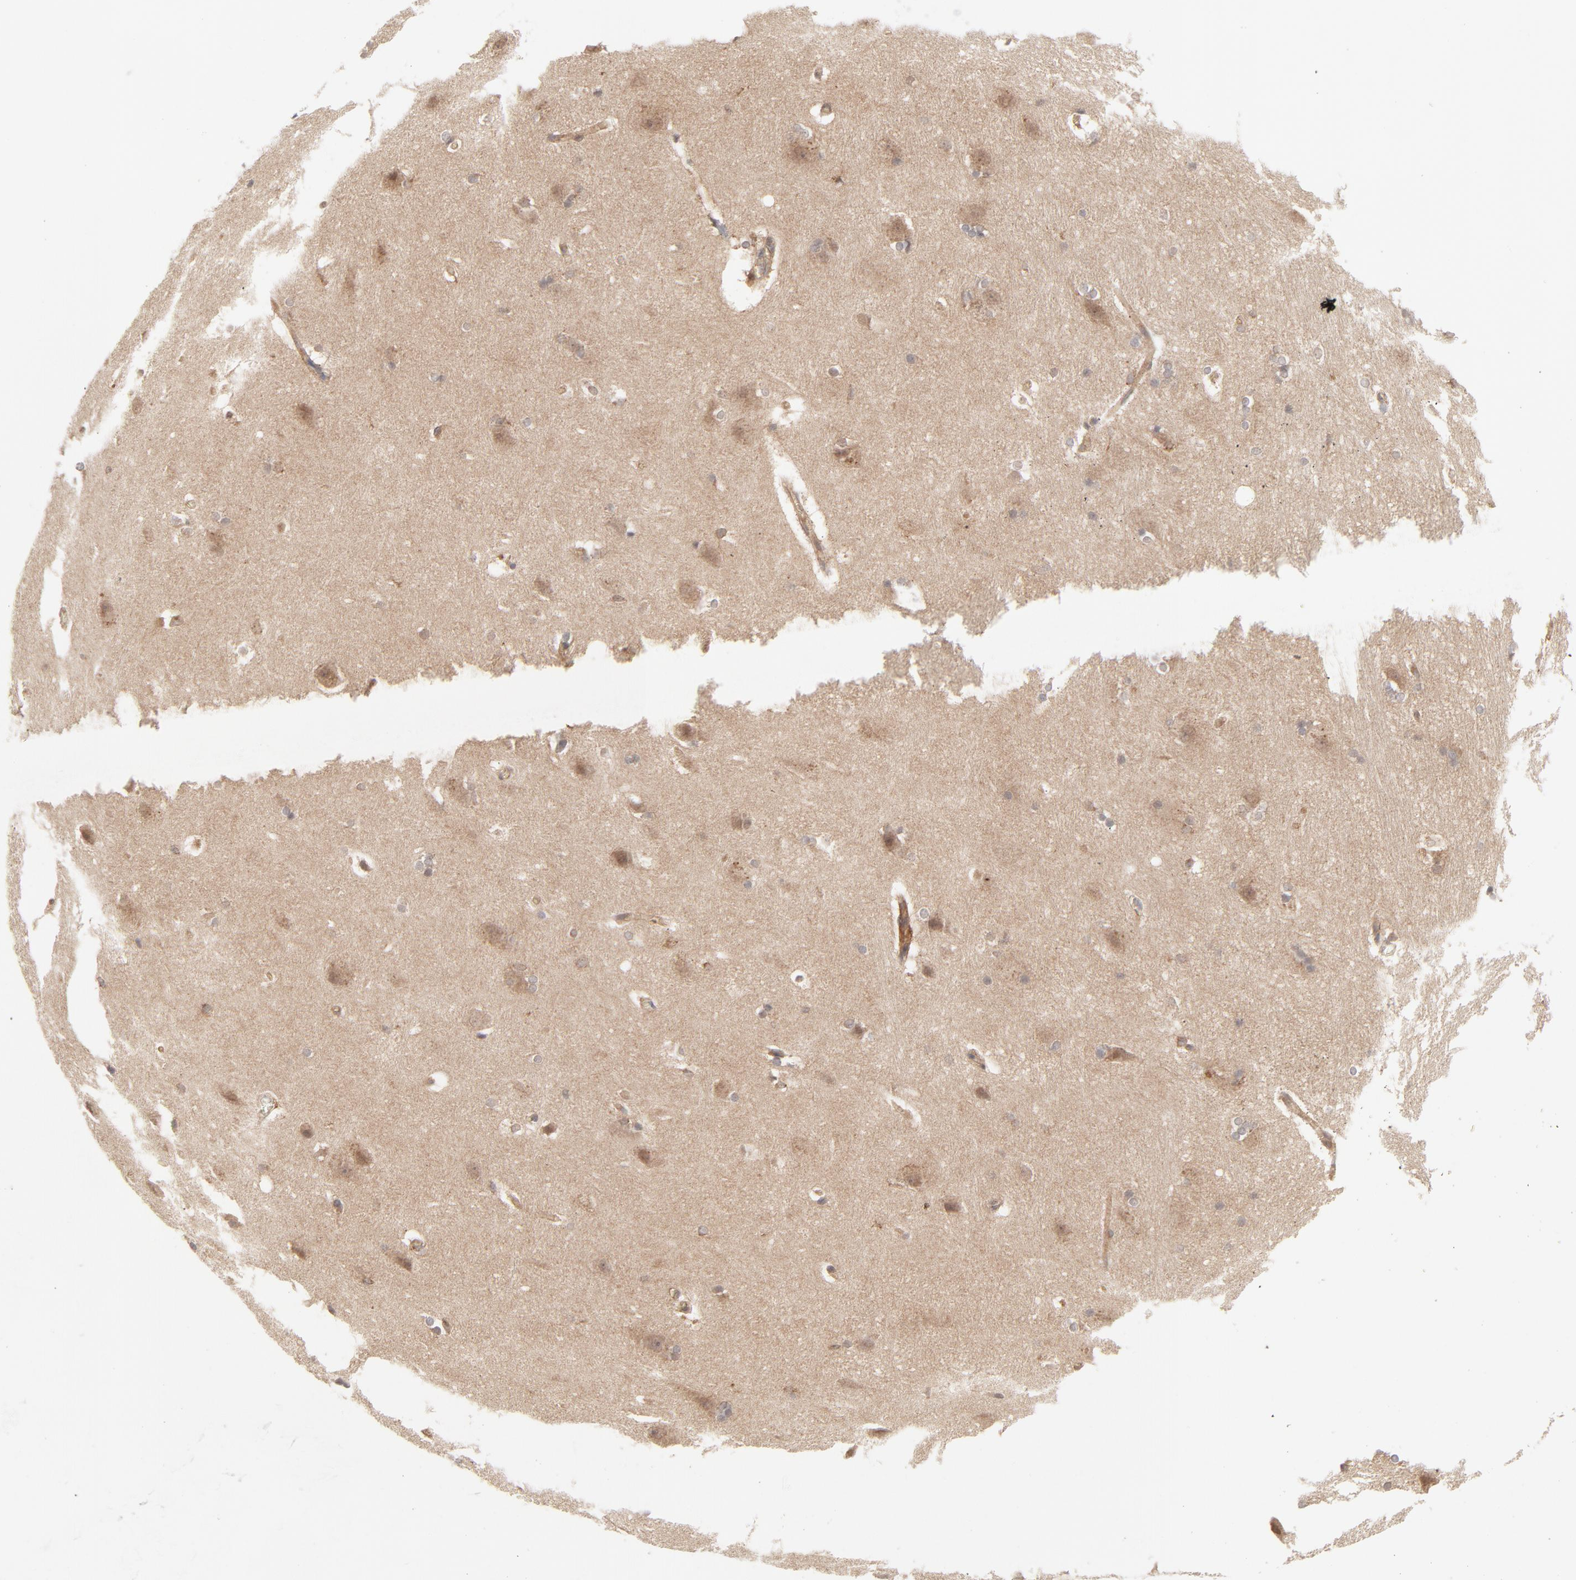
{"staining": {"intensity": "weak", "quantity": "<25%", "location": "cytoplasmic/membranous"}, "tissue": "hippocampus", "cell_type": "Glial cells", "image_type": "normal", "snomed": [{"axis": "morphology", "description": "Normal tissue, NOS"}, {"axis": "topography", "description": "Hippocampus"}], "caption": "The micrograph reveals no staining of glial cells in benign hippocampus.", "gene": "RAB5C", "patient": {"sex": "female", "age": 19}}